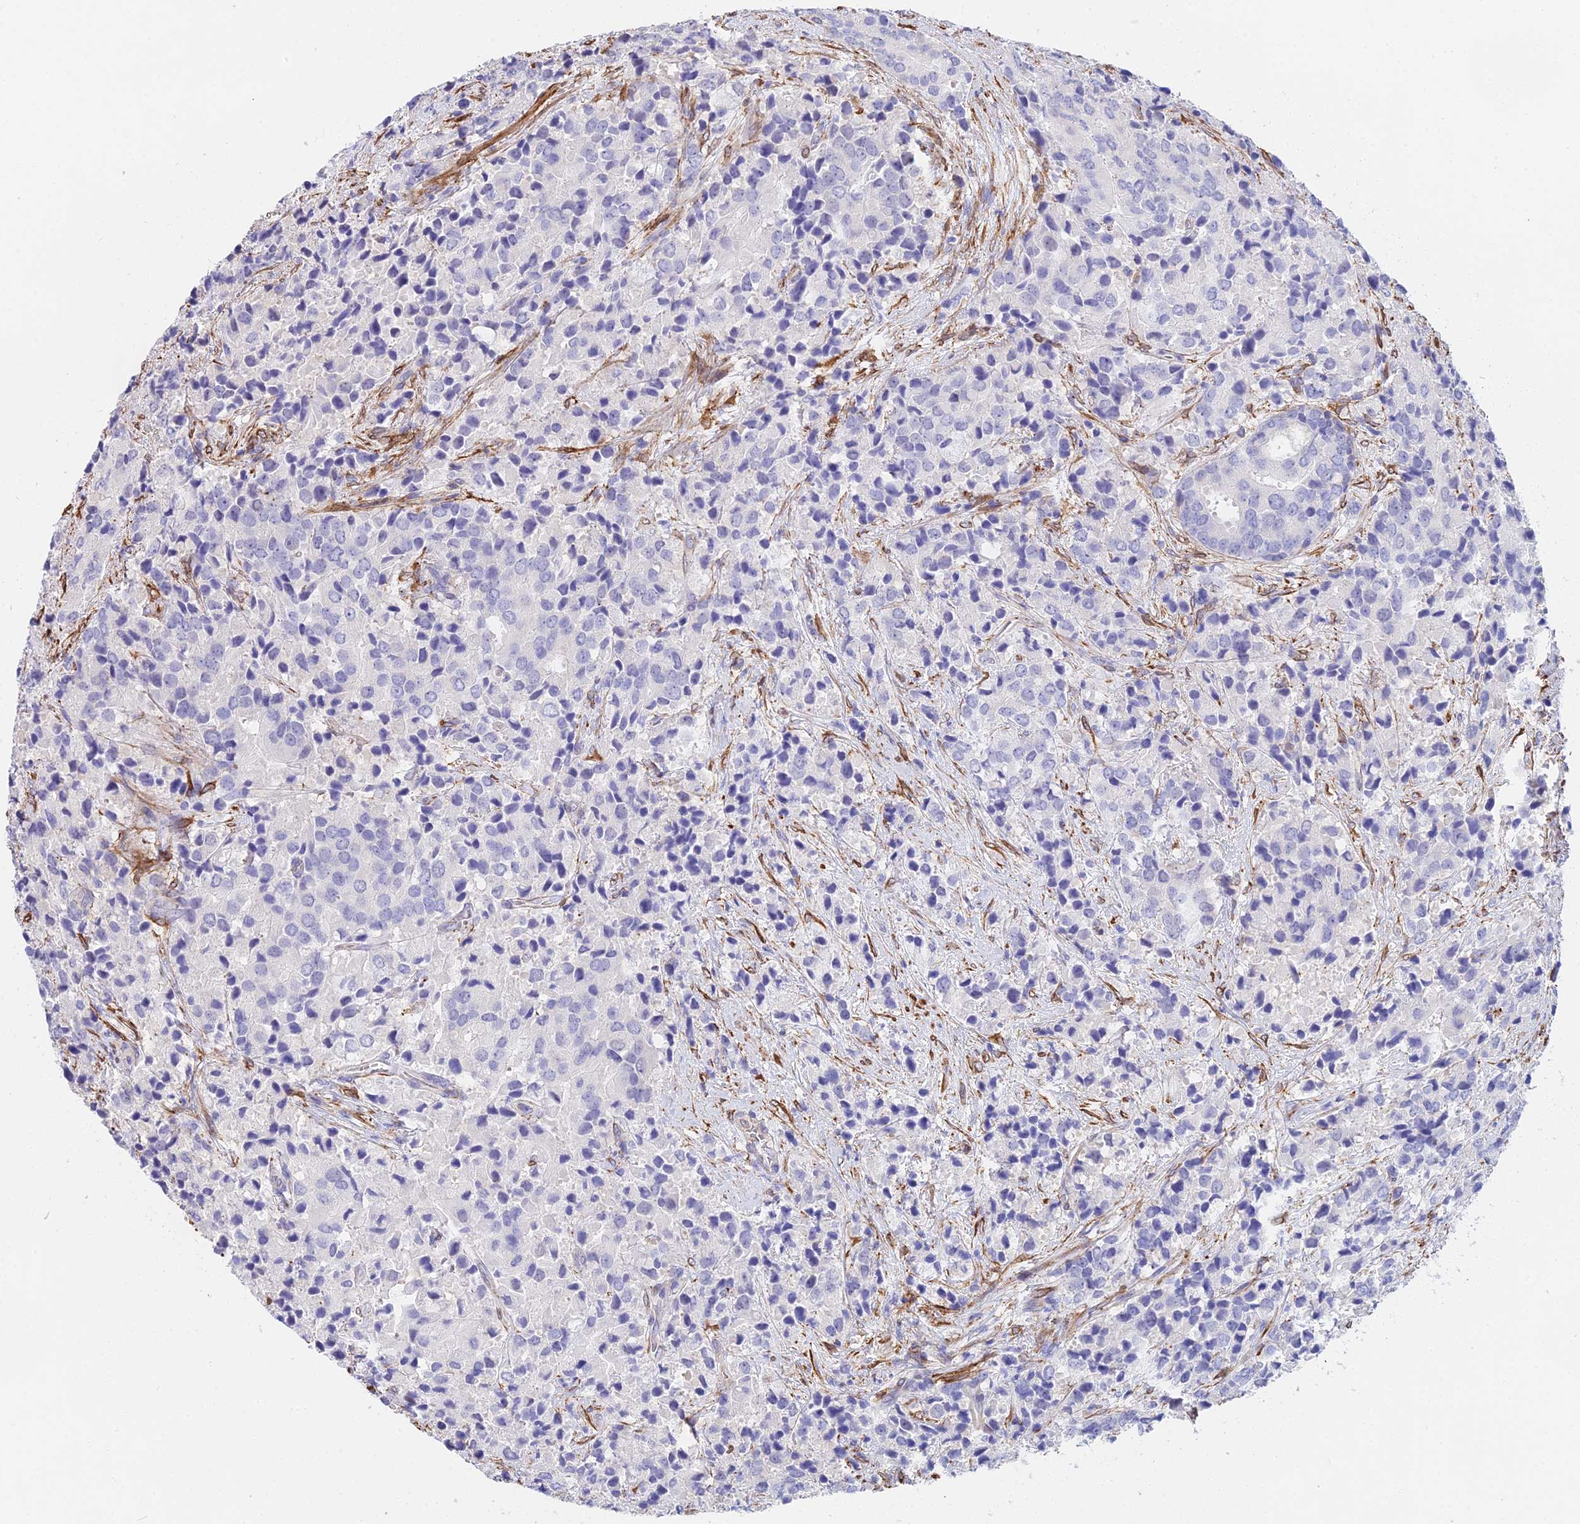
{"staining": {"intensity": "negative", "quantity": "none", "location": "none"}, "tissue": "prostate cancer", "cell_type": "Tumor cells", "image_type": "cancer", "snomed": [{"axis": "morphology", "description": "Adenocarcinoma, High grade"}, {"axis": "topography", "description": "Prostate"}], "caption": "High magnification brightfield microscopy of adenocarcinoma (high-grade) (prostate) stained with DAB (3,3'-diaminobenzidine) (brown) and counterstained with hematoxylin (blue): tumor cells show no significant expression. (DAB immunohistochemistry, high magnification).", "gene": "MXRA7", "patient": {"sex": "male", "age": 62}}